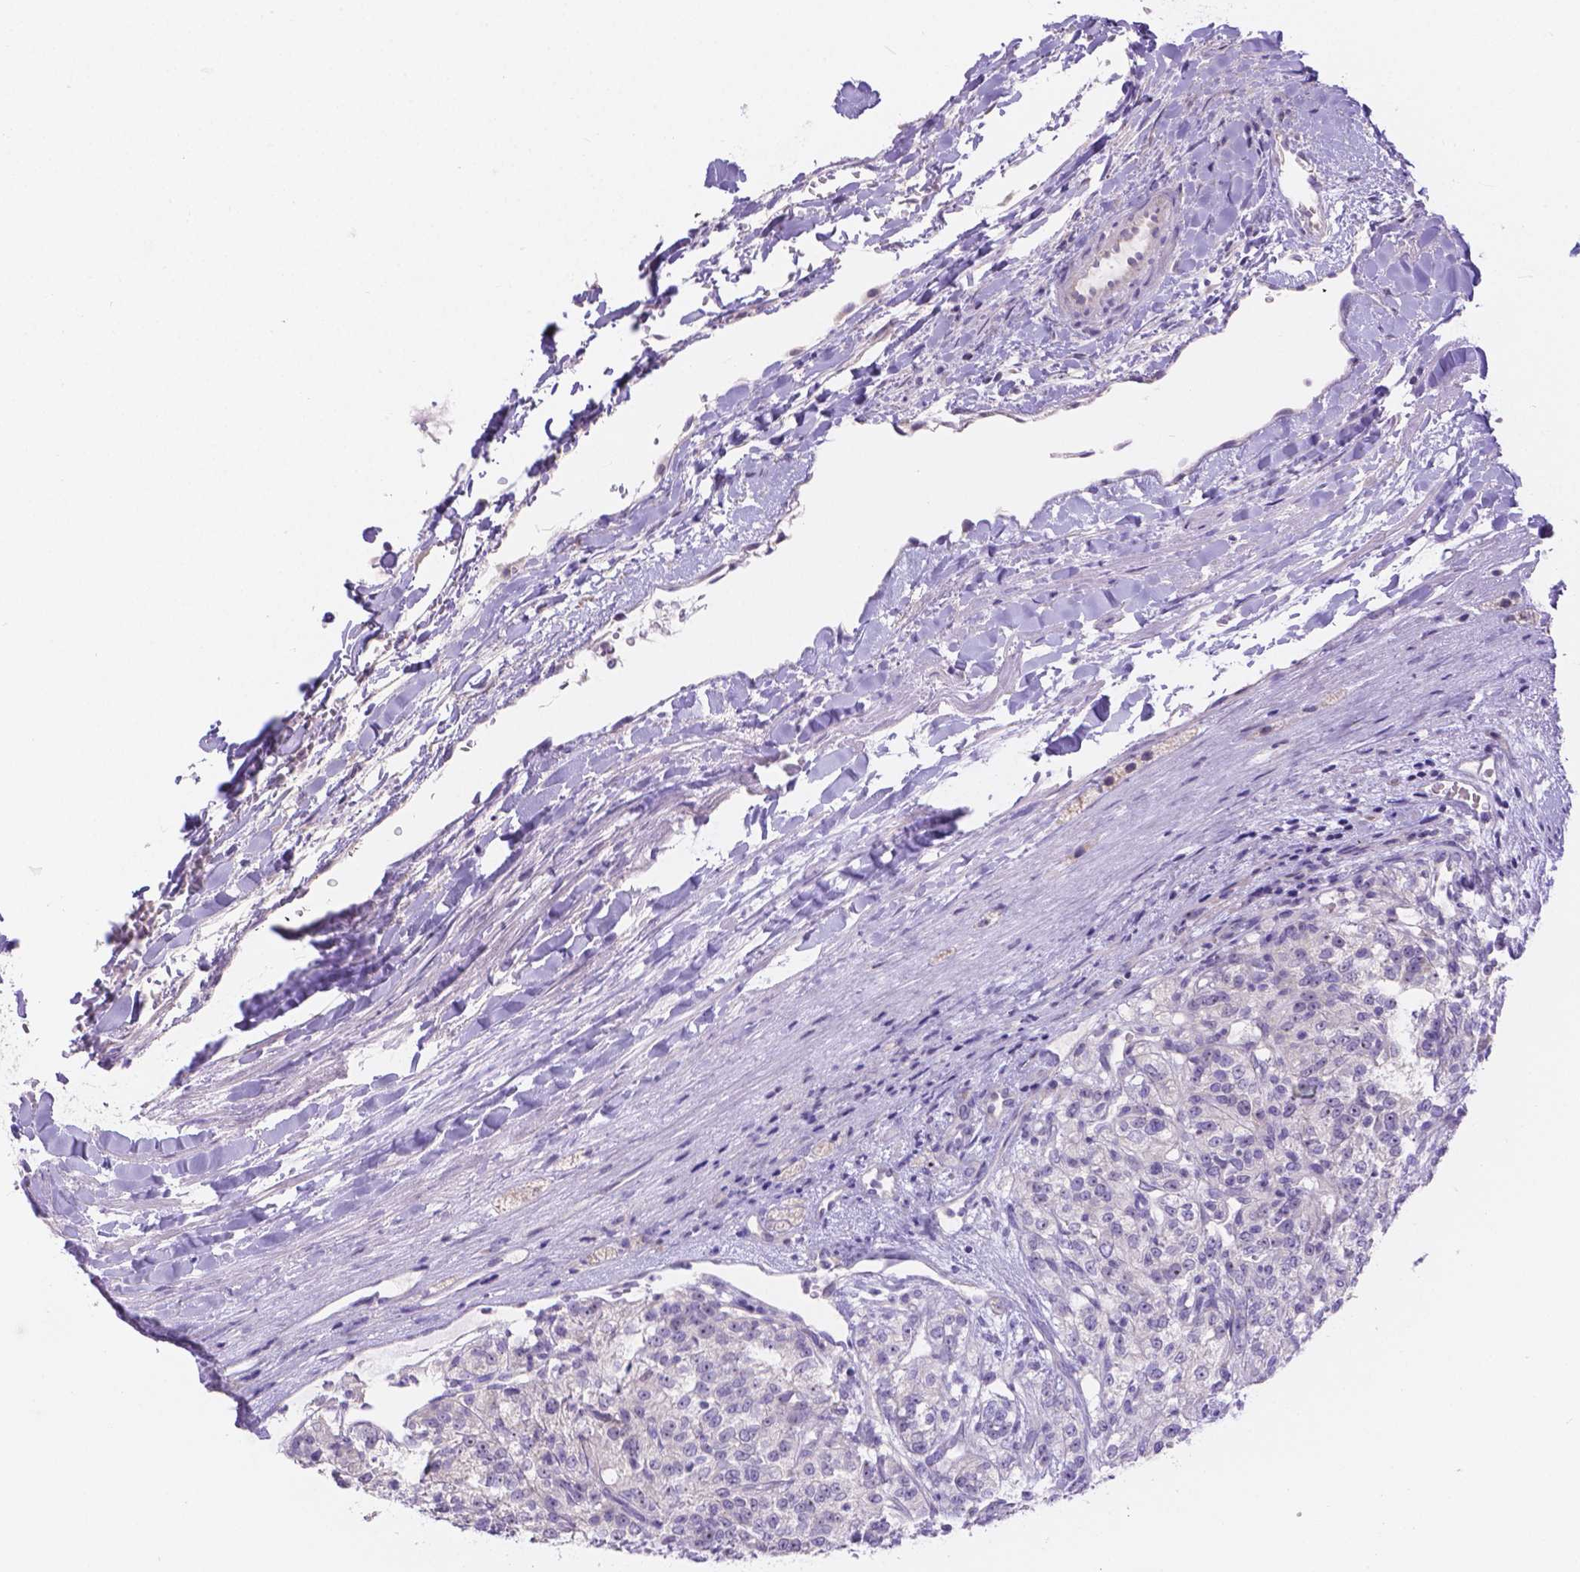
{"staining": {"intensity": "negative", "quantity": "none", "location": "none"}, "tissue": "renal cancer", "cell_type": "Tumor cells", "image_type": "cancer", "snomed": [{"axis": "morphology", "description": "Adenocarcinoma, NOS"}, {"axis": "topography", "description": "Kidney"}], "caption": "IHC micrograph of neoplastic tissue: human renal adenocarcinoma stained with DAB (3,3'-diaminobenzidine) exhibits no significant protein expression in tumor cells.", "gene": "CD96", "patient": {"sex": "female", "age": 63}}